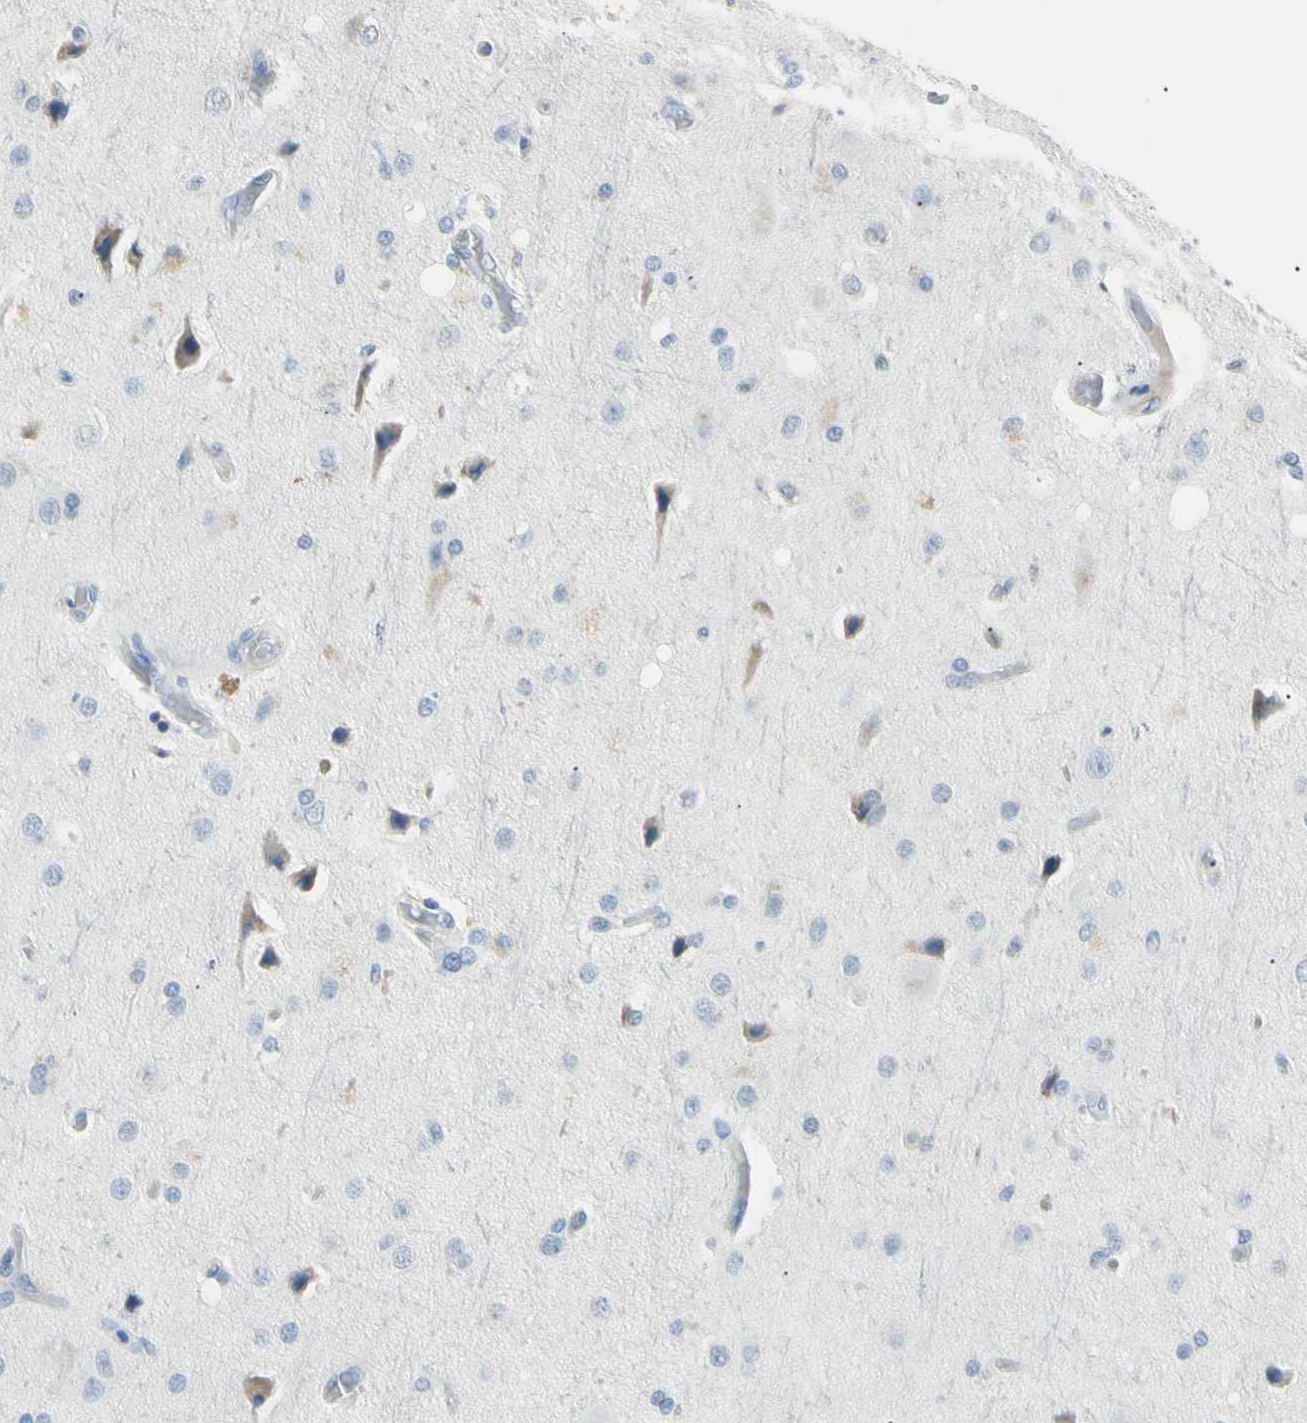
{"staining": {"intensity": "negative", "quantity": "none", "location": "none"}, "tissue": "glioma", "cell_type": "Tumor cells", "image_type": "cancer", "snomed": [{"axis": "morphology", "description": "Normal tissue, NOS"}, {"axis": "morphology", "description": "Glioma, malignant, High grade"}, {"axis": "topography", "description": "Cerebral cortex"}], "caption": "A histopathology image of human malignant glioma (high-grade) is negative for staining in tumor cells.", "gene": "CGB3", "patient": {"sex": "male", "age": 77}}